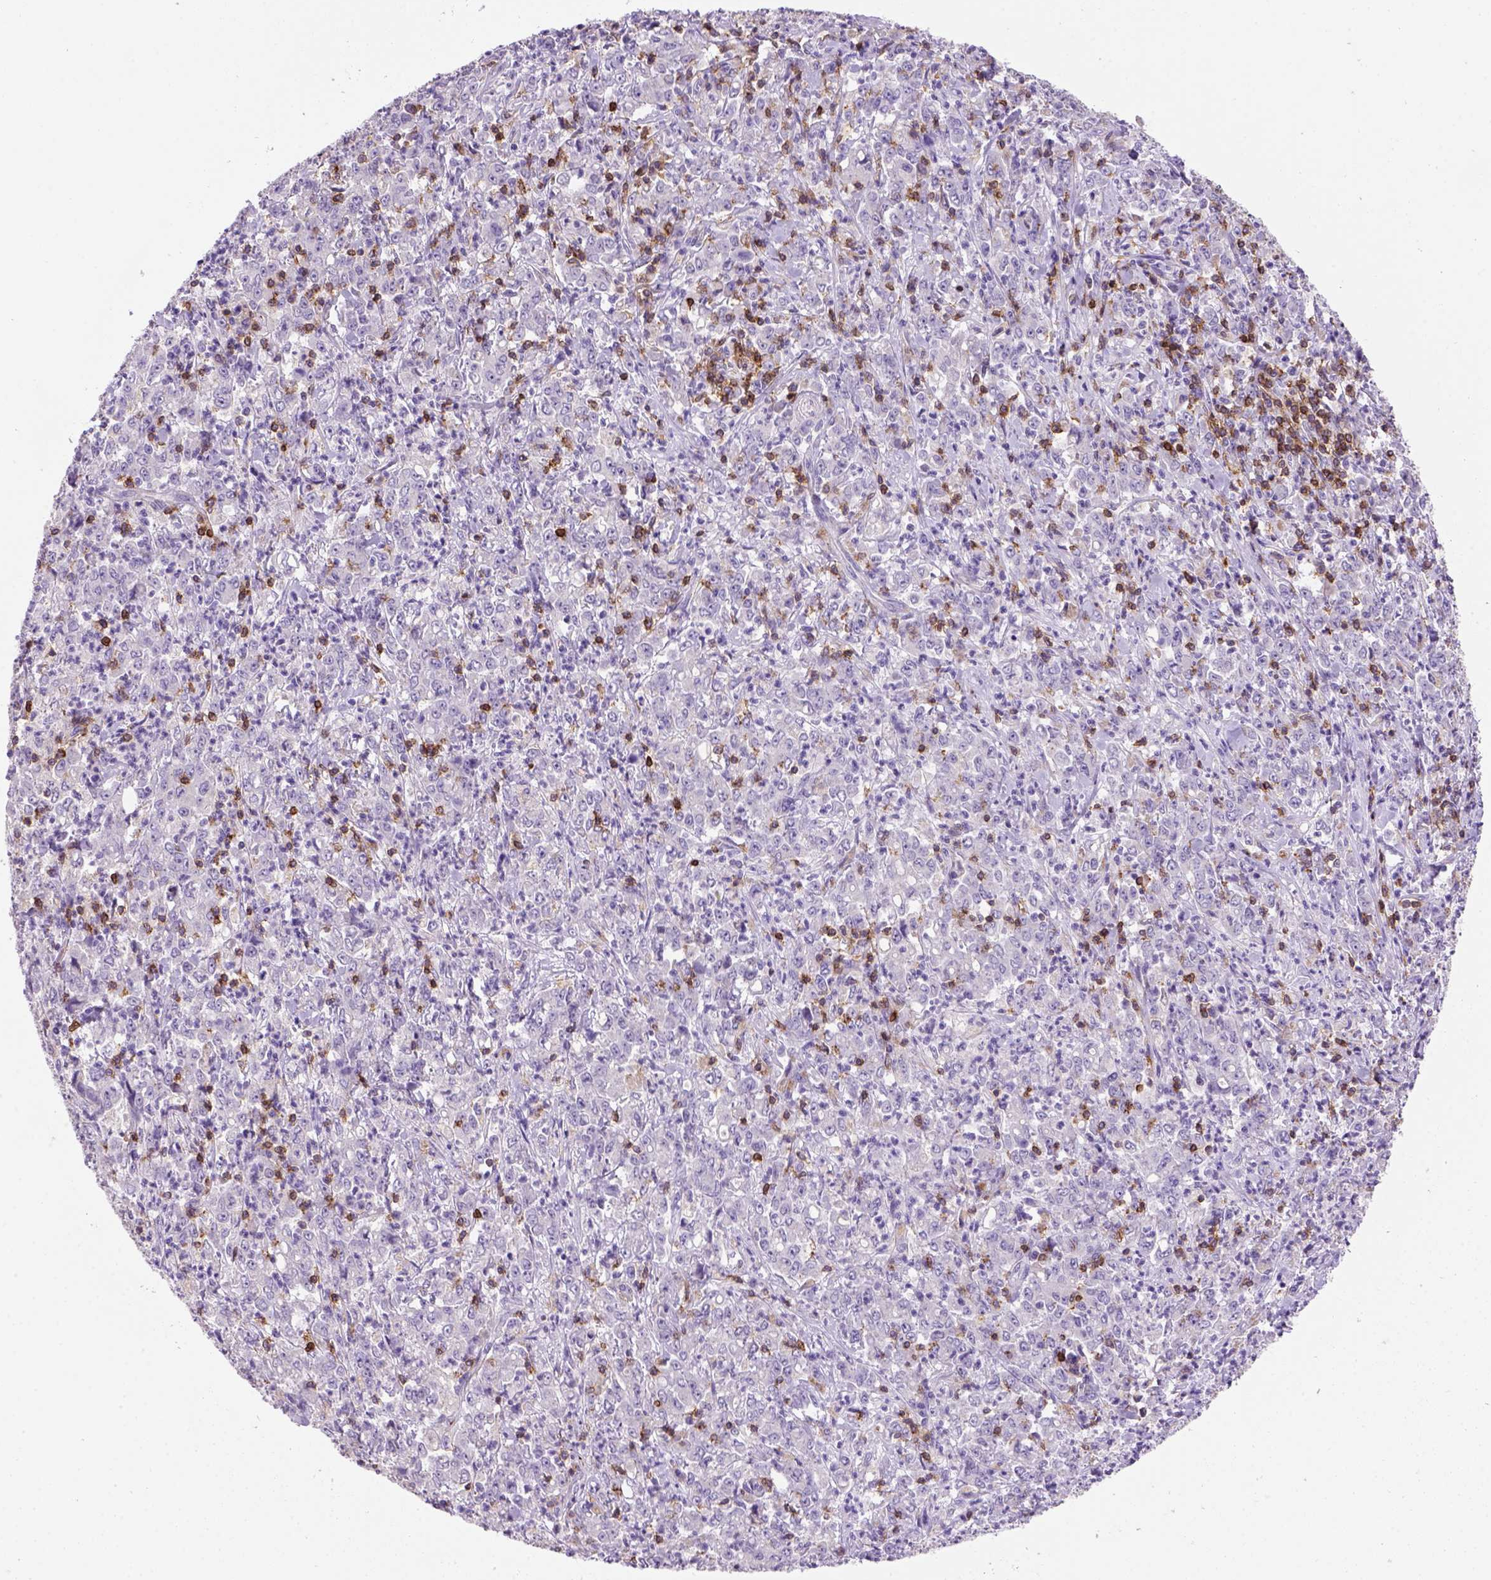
{"staining": {"intensity": "negative", "quantity": "none", "location": "none"}, "tissue": "stomach cancer", "cell_type": "Tumor cells", "image_type": "cancer", "snomed": [{"axis": "morphology", "description": "Adenocarcinoma, NOS"}, {"axis": "topography", "description": "Stomach, lower"}], "caption": "This is an IHC photomicrograph of adenocarcinoma (stomach). There is no expression in tumor cells.", "gene": "CD3E", "patient": {"sex": "female", "age": 71}}